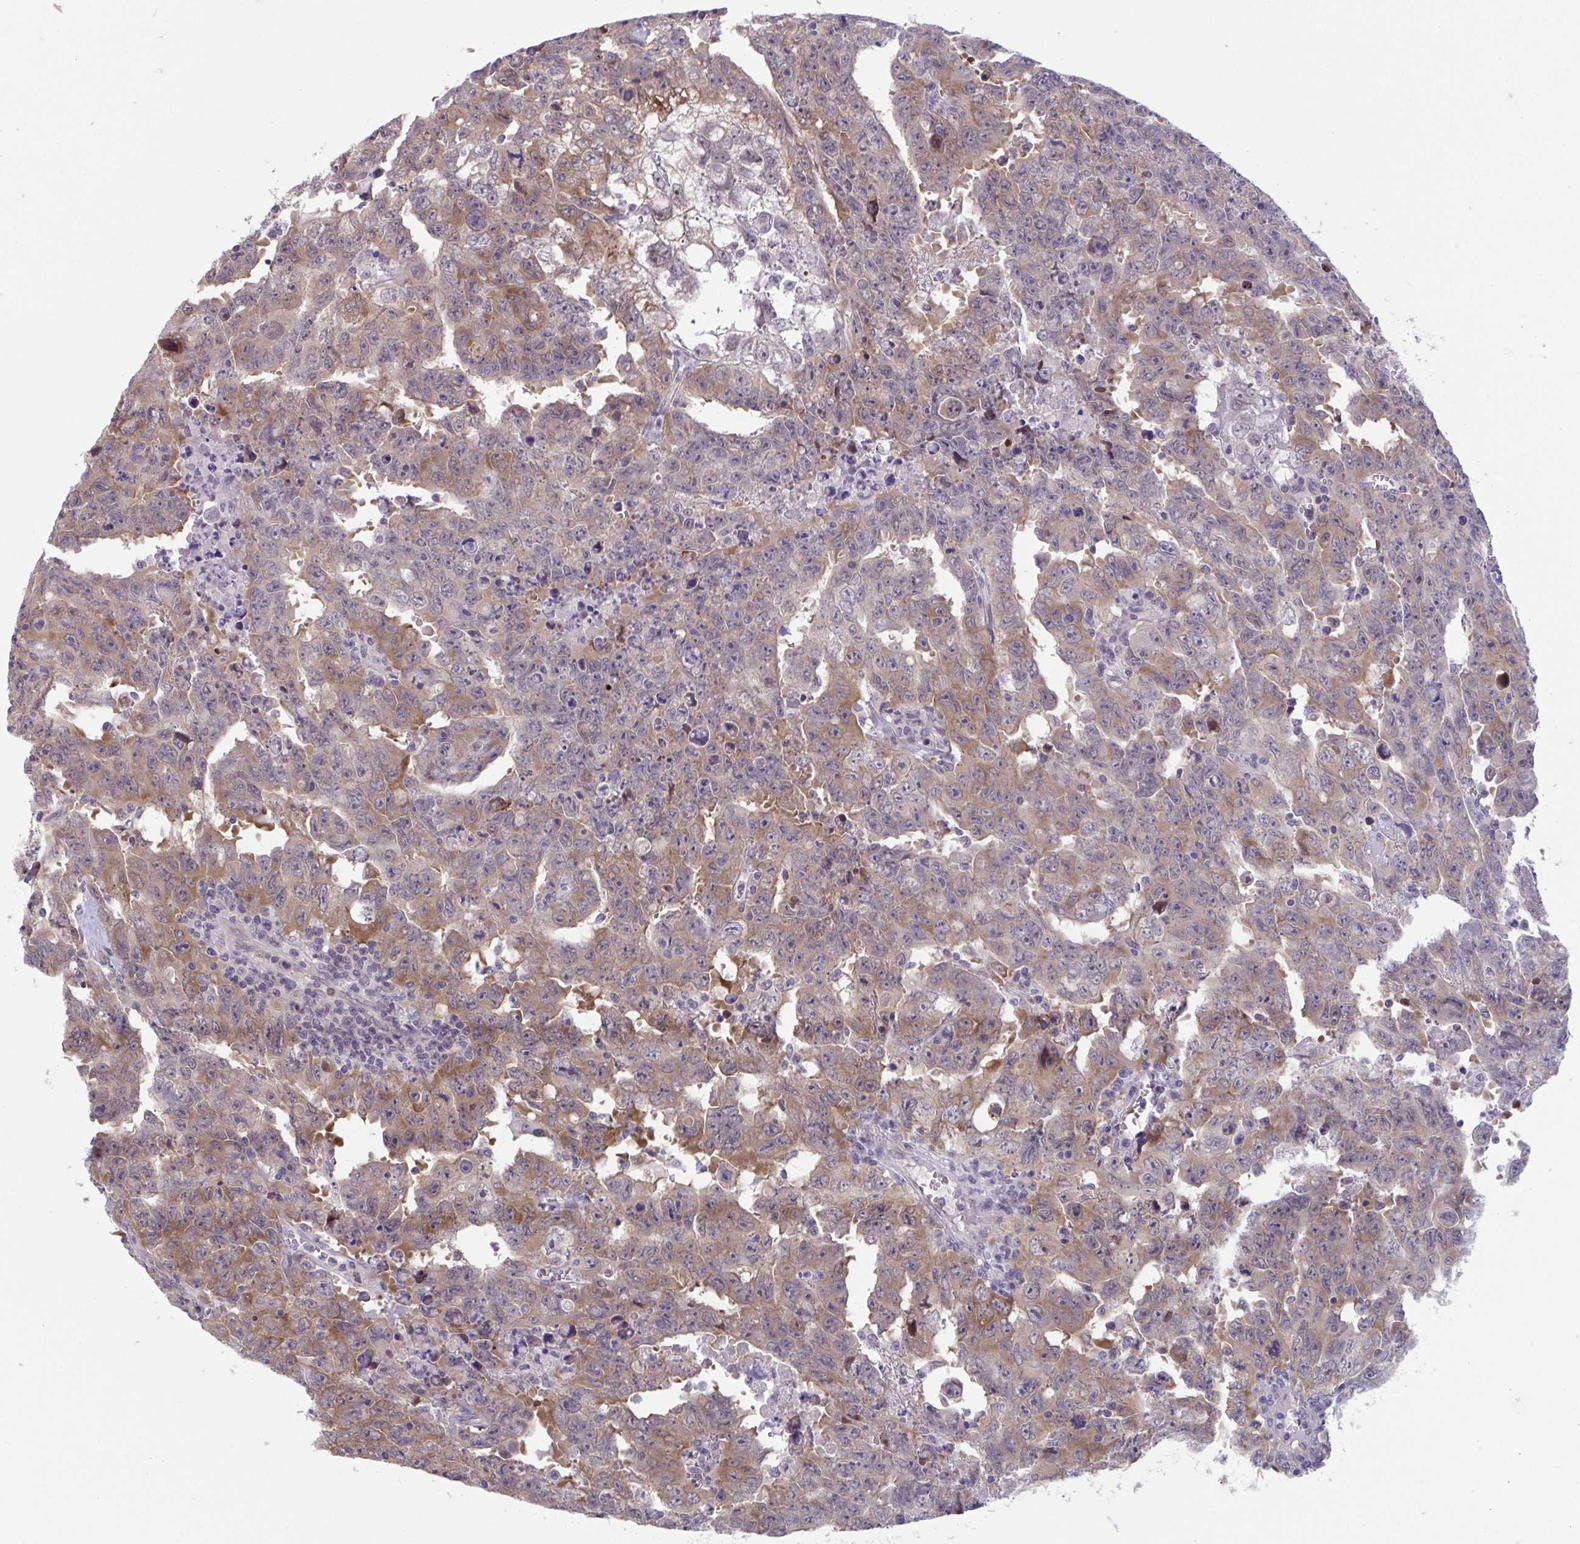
{"staining": {"intensity": "moderate", "quantity": ">75%", "location": "cytoplasmic/membranous"}, "tissue": "testis cancer", "cell_type": "Tumor cells", "image_type": "cancer", "snomed": [{"axis": "morphology", "description": "Carcinoma, Embryonal, NOS"}, {"axis": "topography", "description": "Testis"}], "caption": "Protein expression analysis of human embryonal carcinoma (testis) reveals moderate cytoplasmic/membranous staining in approximately >75% of tumor cells. The protein of interest is stained brown, and the nuclei are stained in blue (DAB (3,3'-diaminobenzidine) IHC with brightfield microscopy, high magnification).", "gene": "RIOK1", "patient": {"sex": "male", "age": 24}}